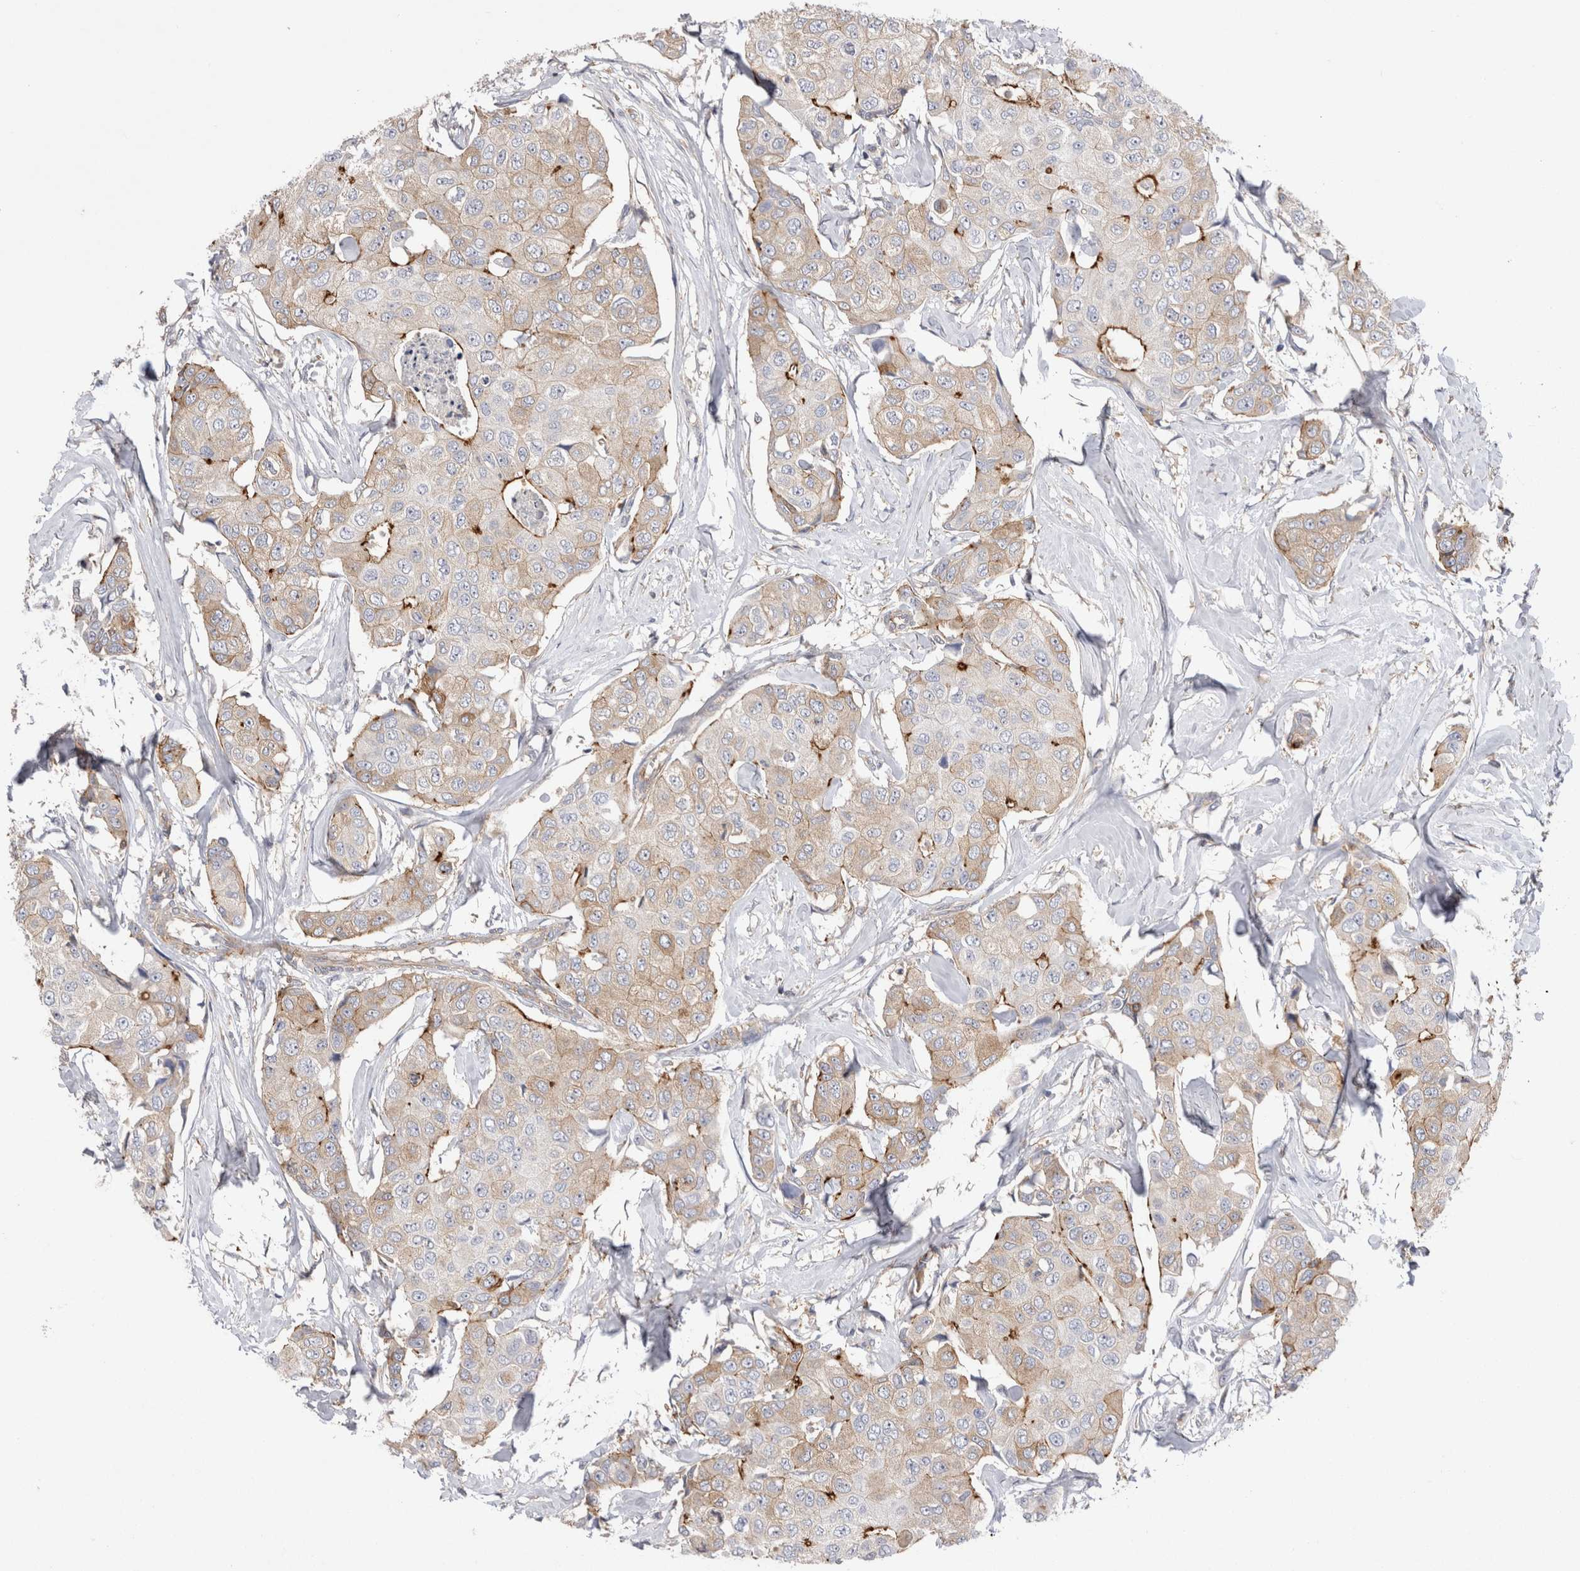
{"staining": {"intensity": "strong", "quantity": "<25%", "location": "cytoplasmic/membranous"}, "tissue": "breast cancer", "cell_type": "Tumor cells", "image_type": "cancer", "snomed": [{"axis": "morphology", "description": "Duct carcinoma"}, {"axis": "topography", "description": "Breast"}], "caption": "Immunohistochemistry (IHC) photomicrograph of neoplastic tissue: human breast cancer (invasive ductal carcinoma) stained using immunohistochemistry exhibits medium levels of strong protein expression localized specifically in the cytoplasmic/membranous of tumor cells, appearing as a cytoplasmic/membranous brown color.", "gene": "RAB11FIP1", "patient": {"sex": "female", "age": 80}}